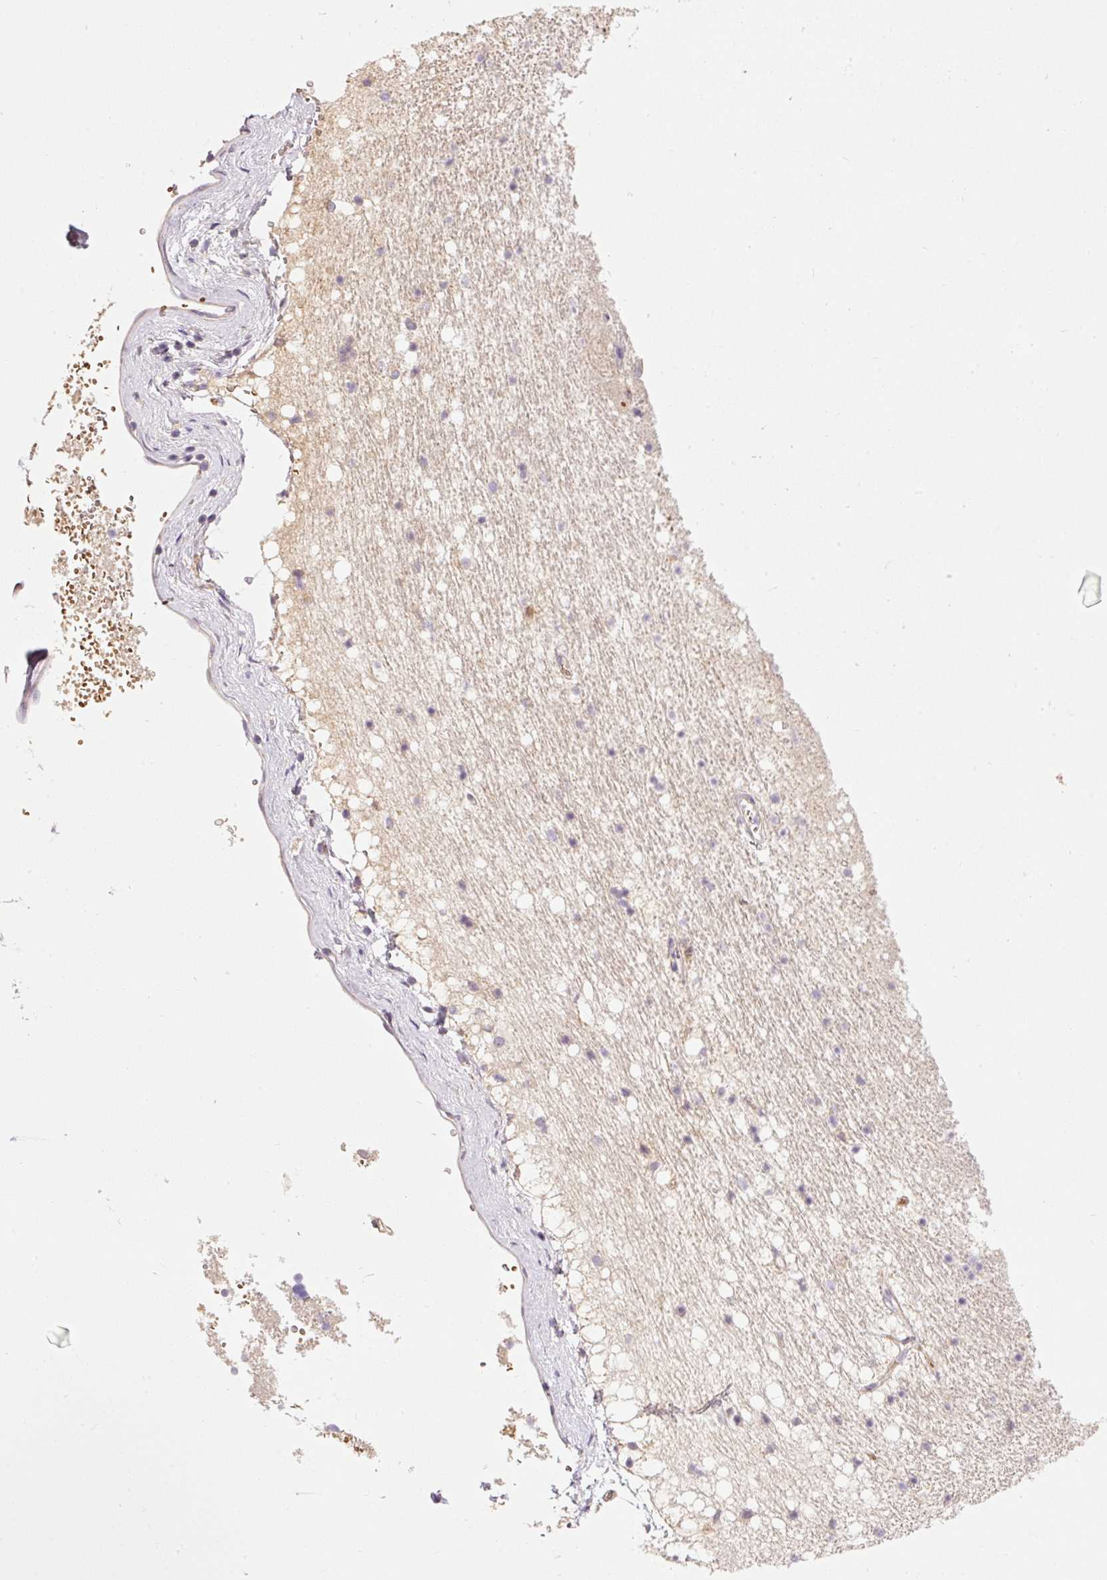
{"staining": {"intensity": "weak", "quantity": "<25%", "location": "cytoplasmic/membranous"}, "tissue": "caudate", "cell_type": "Glial cells", "image_type": "normal", "snomed": [{"axis": "morphology", "description": "Normal tissue, NOS"}, {"axis": "topography", "description": "Lateral ventricle wall"}], "caption": "Glial cells show no significant protein positivity in normal caudate.", "gene": "CMTM8", "patient": {"sex": "male", "age": 37}}